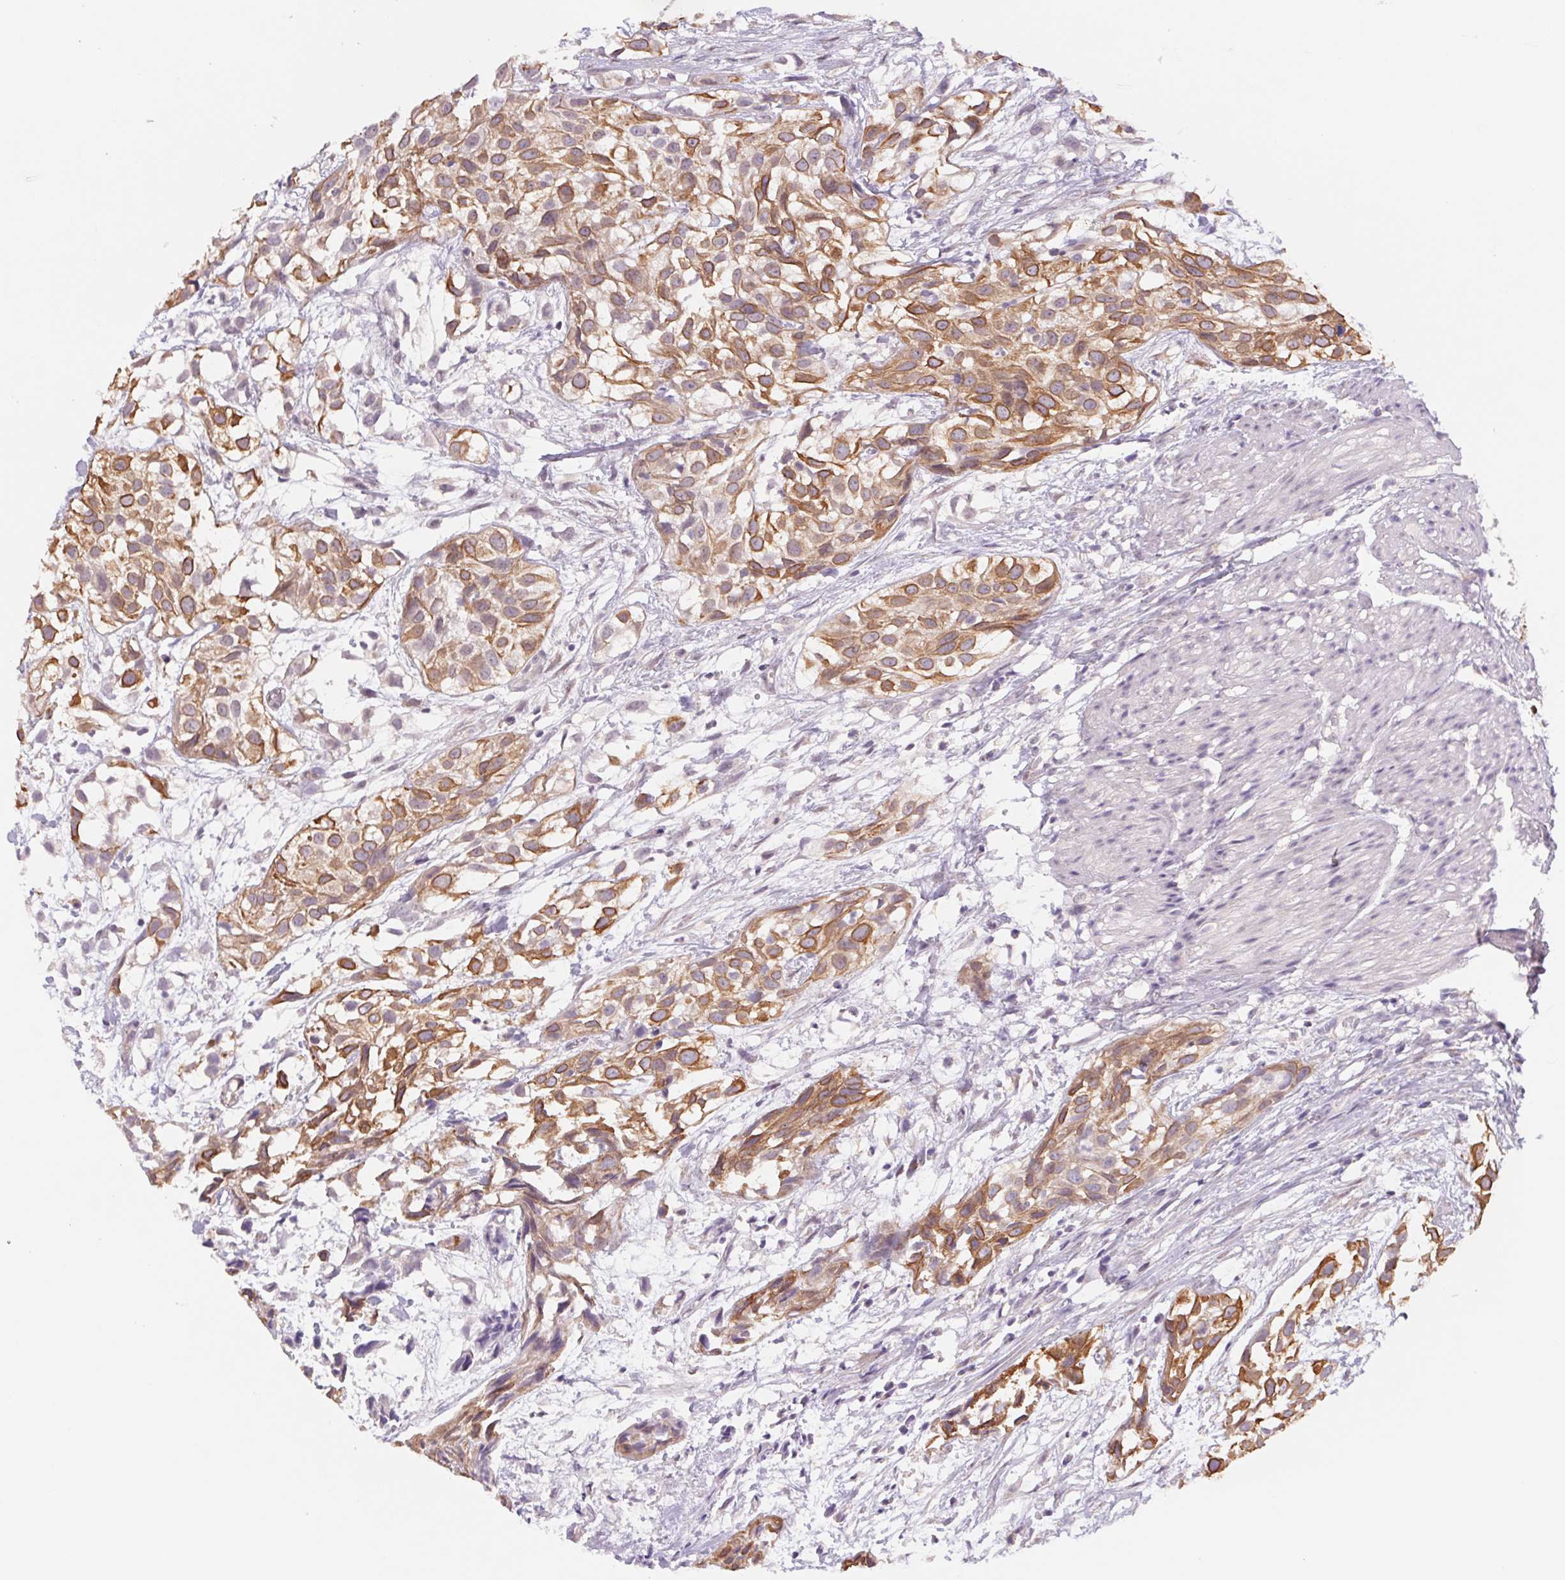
{"staining": {"intensity": "moderate", "quantity": ">75%", "location": "cytoplasmic/membranous"}, "tissue": "urothelial cancer", "cell_type": "Tumor cells", "image_type": "cancer", "snomed": [{"axis": "morphology", "description": "Urothelial carcinoma, High grade"}, {"axis": "topography", "description": "Urinary bladder"}], "caption": "Tumor cells reveal medium levels of moderate cytoplasmic/membranous staining in about >75% of cells in human urothelial cancer. The staining is performed using DAB (3,3'-diaminobenzidine) brown chromogen to label protein expression. The nuclei are counter-stained blue using hematoxylin.", "gene": "PNMA8B", "patient": {"sex": "male", "age": 56}}